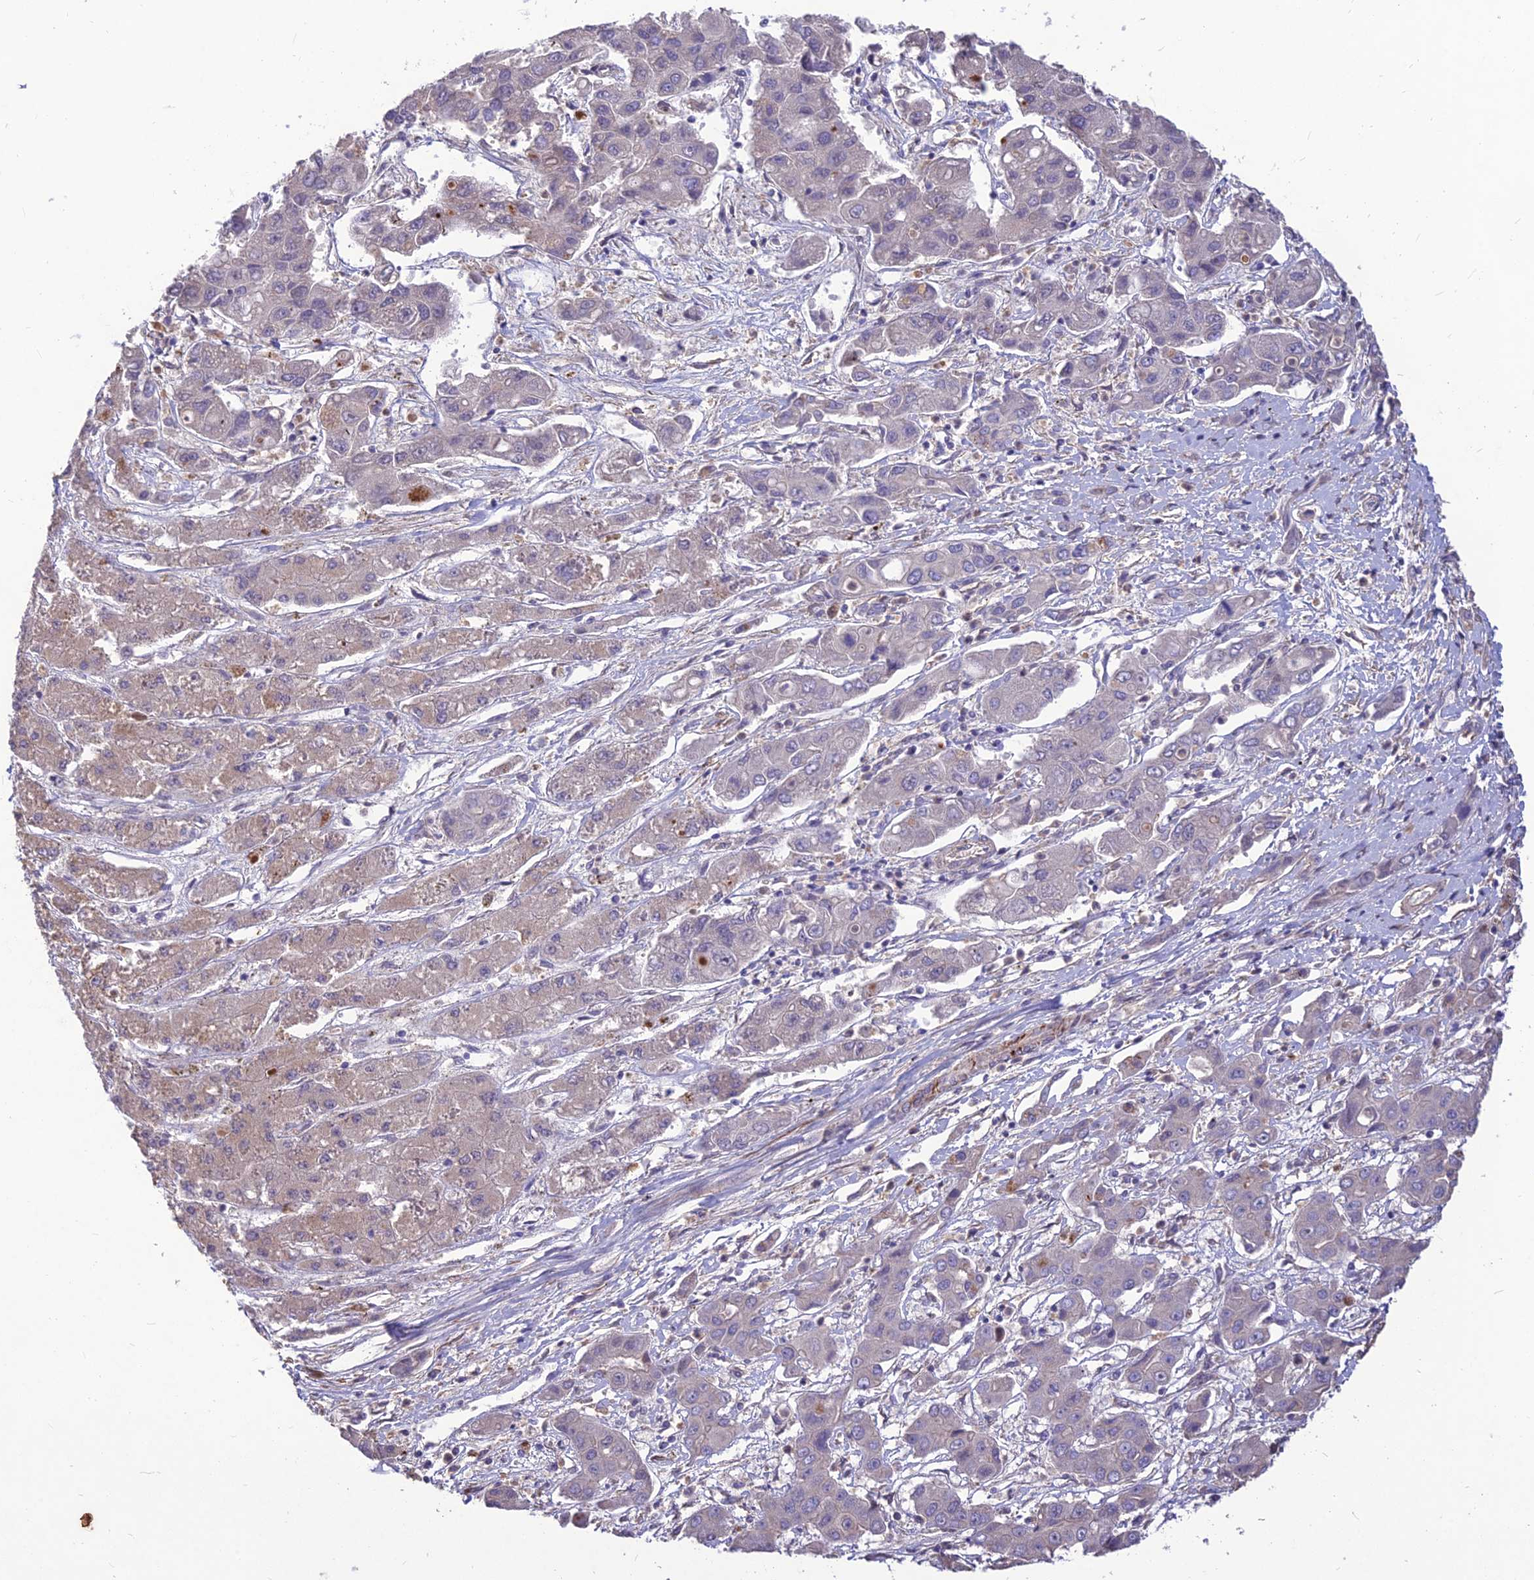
{"staining": {"intensity": "negative", "quantity": "none", "location": "none"}, "tissue": "liver cancer", "cell_type": "Tumor cells", "image_type": "cancer", "snomed": [{"axis": "morphology", "description": "Cholangiocarcinoma"}, {"axis": "topography", "description": "Liver"}], "caption": "Image shows no significant protein expression in tumor cells of liver cancer.", "gene": "CLUH", "patient": {"sex": "male", "age": 67}}